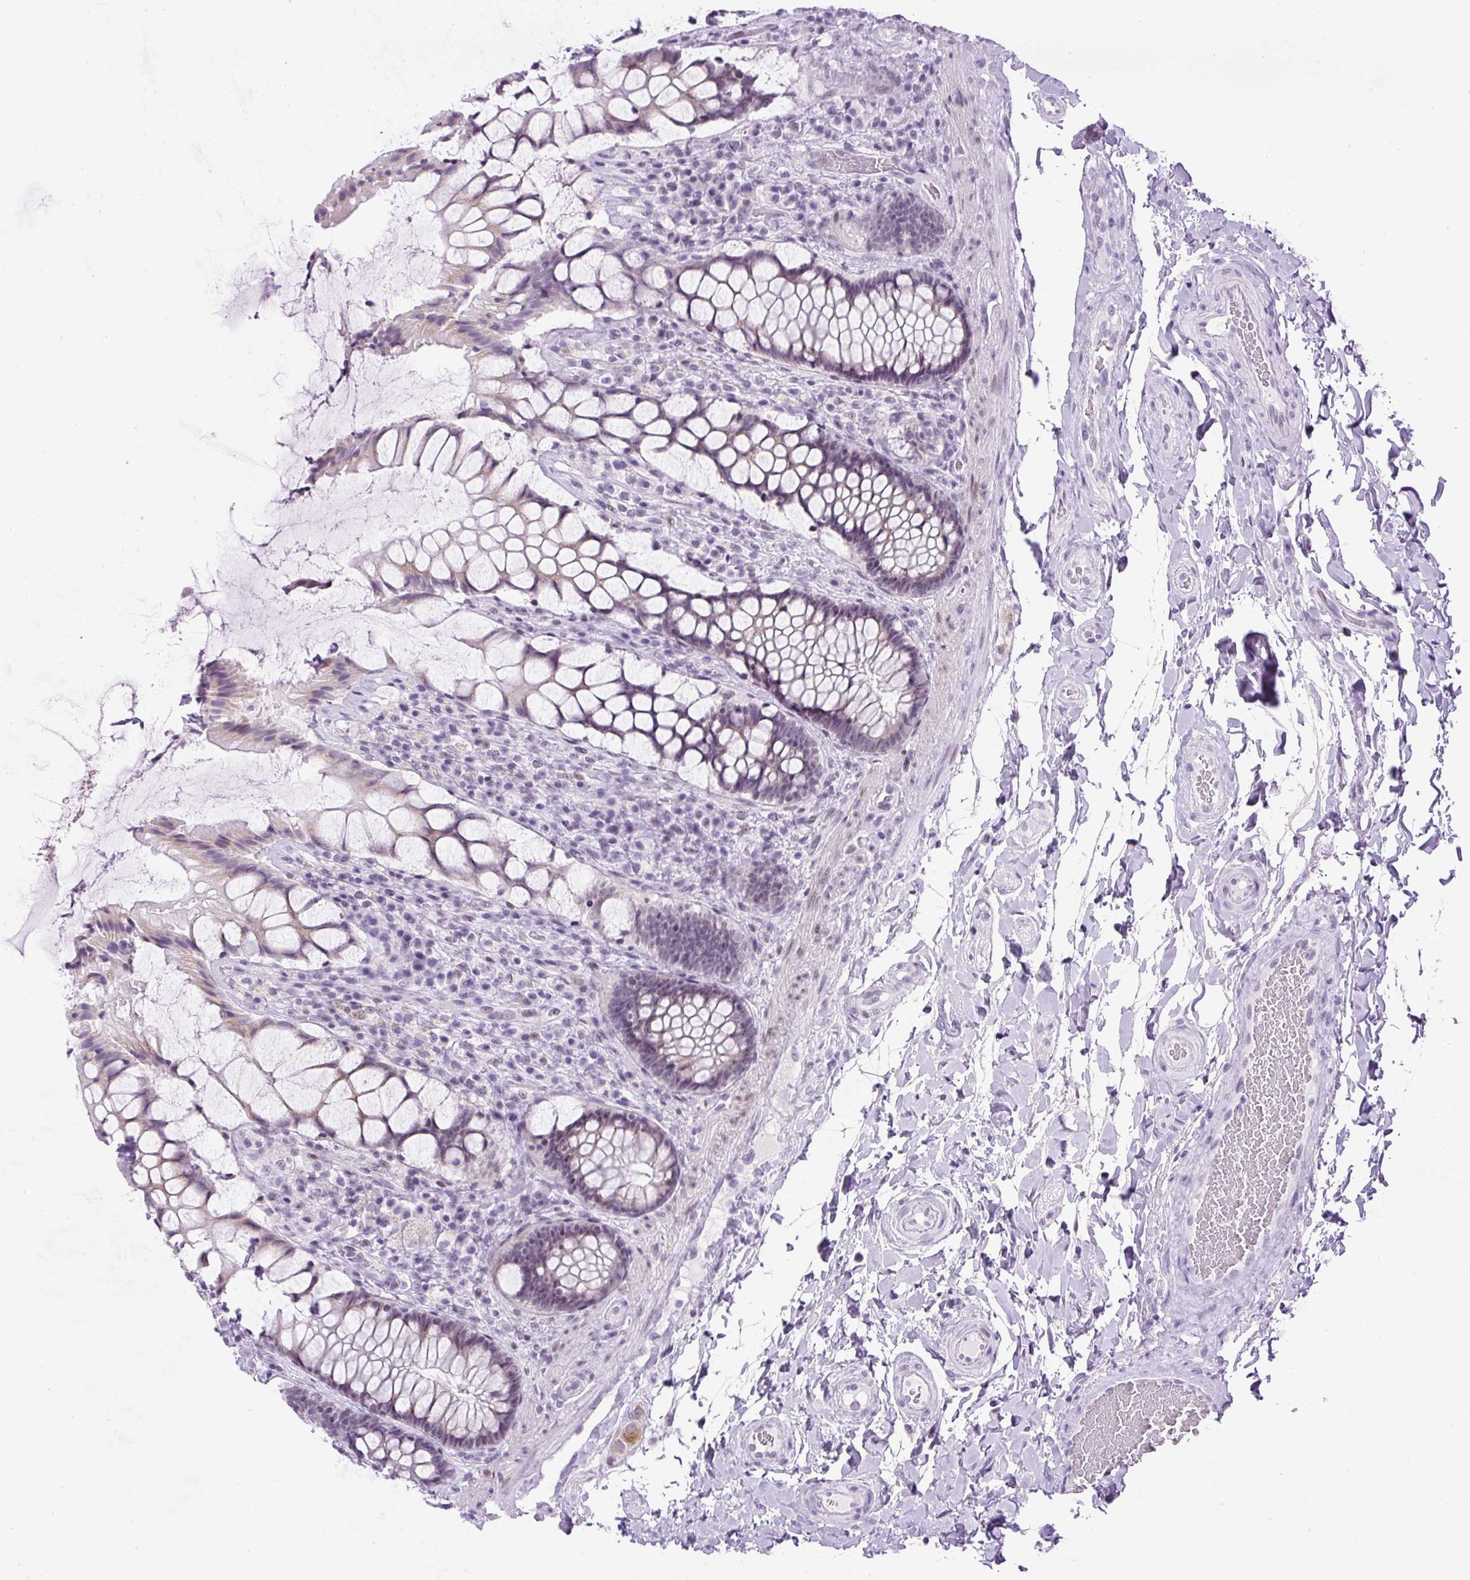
{"staining": {"intensity": "negative", "quantity": "none", "location": "none"}, "tissue": "rectum", "cell_type": "Glandular cells", "image_type": "normal", "snomed": [{"axis": "morphology", "description": "Normal tissue, NOS"}, {"axis": "topography", "description": "Rectum"}], "caption": "Immunohistochemical staining of benign human rectum demonstrates no significant positivity in glandular cells. The staining is performed using DAB (3,3'-diaminobenzidine) brown chromogen with nuclei counter-stained in using hematoxylin.", "gene": "RHBDD2", "patient": {"sex": "female", "age": 58}}